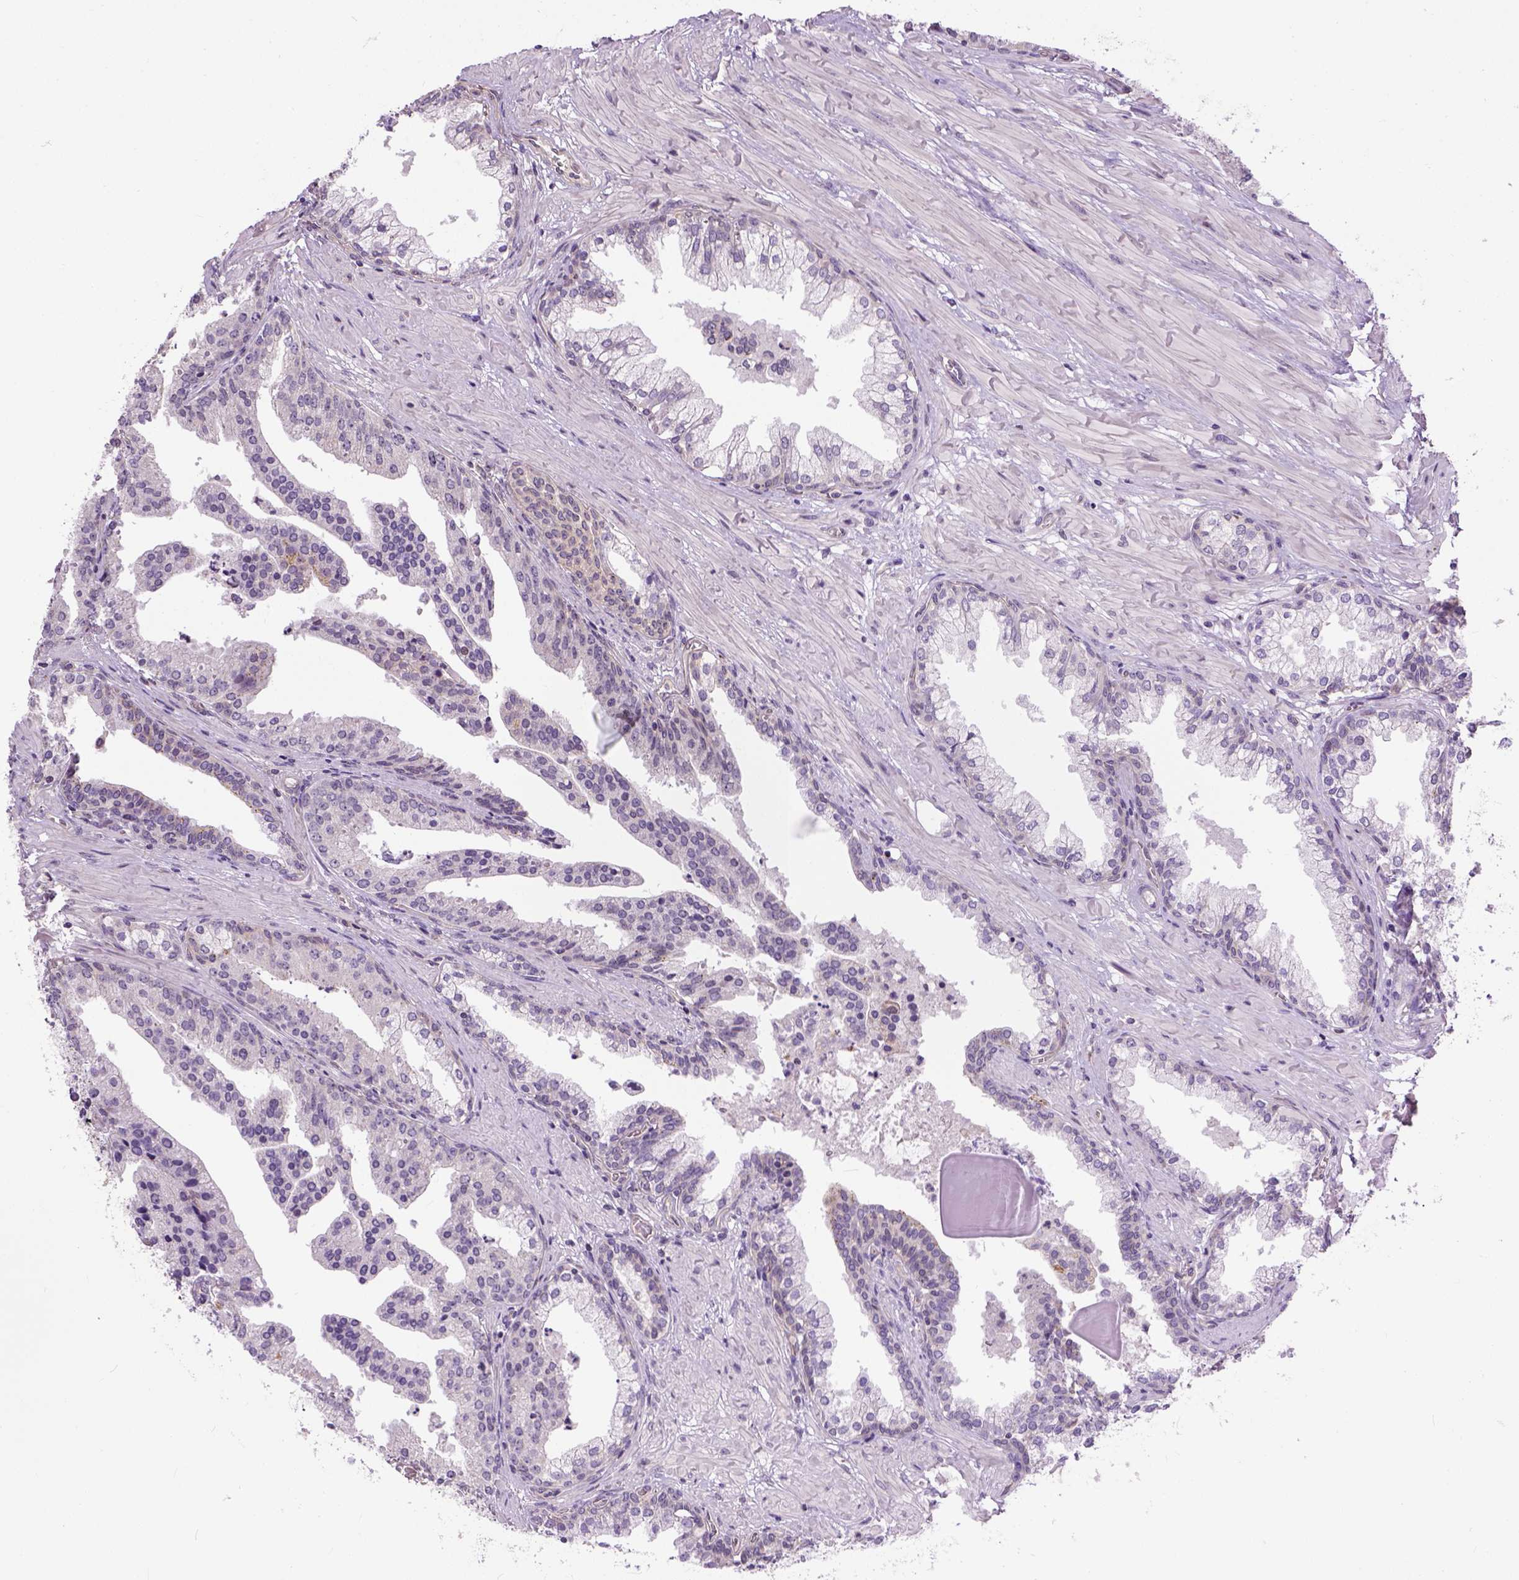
{"staining": {"intensity": "negative", "quantity": "none", "location": "none"}, "tissue": "prostate cancer", "cell_type": "Tumor cells", "image_type": "cancer", "snomed": [{"axis": "morphology", "description": "Adenocarcinoma, NOS"}, {"axis": "topography", "description": "Prostate and seminal vesicle, NOS"}, {"axis": "topography", "description": "Prostate"}], "caption": "IHC of prostate adenocarcinoma demonstrates no positivity in tumor cells.", "gene": "KAZN", "patient": {"sex": "male", "age": 44}}